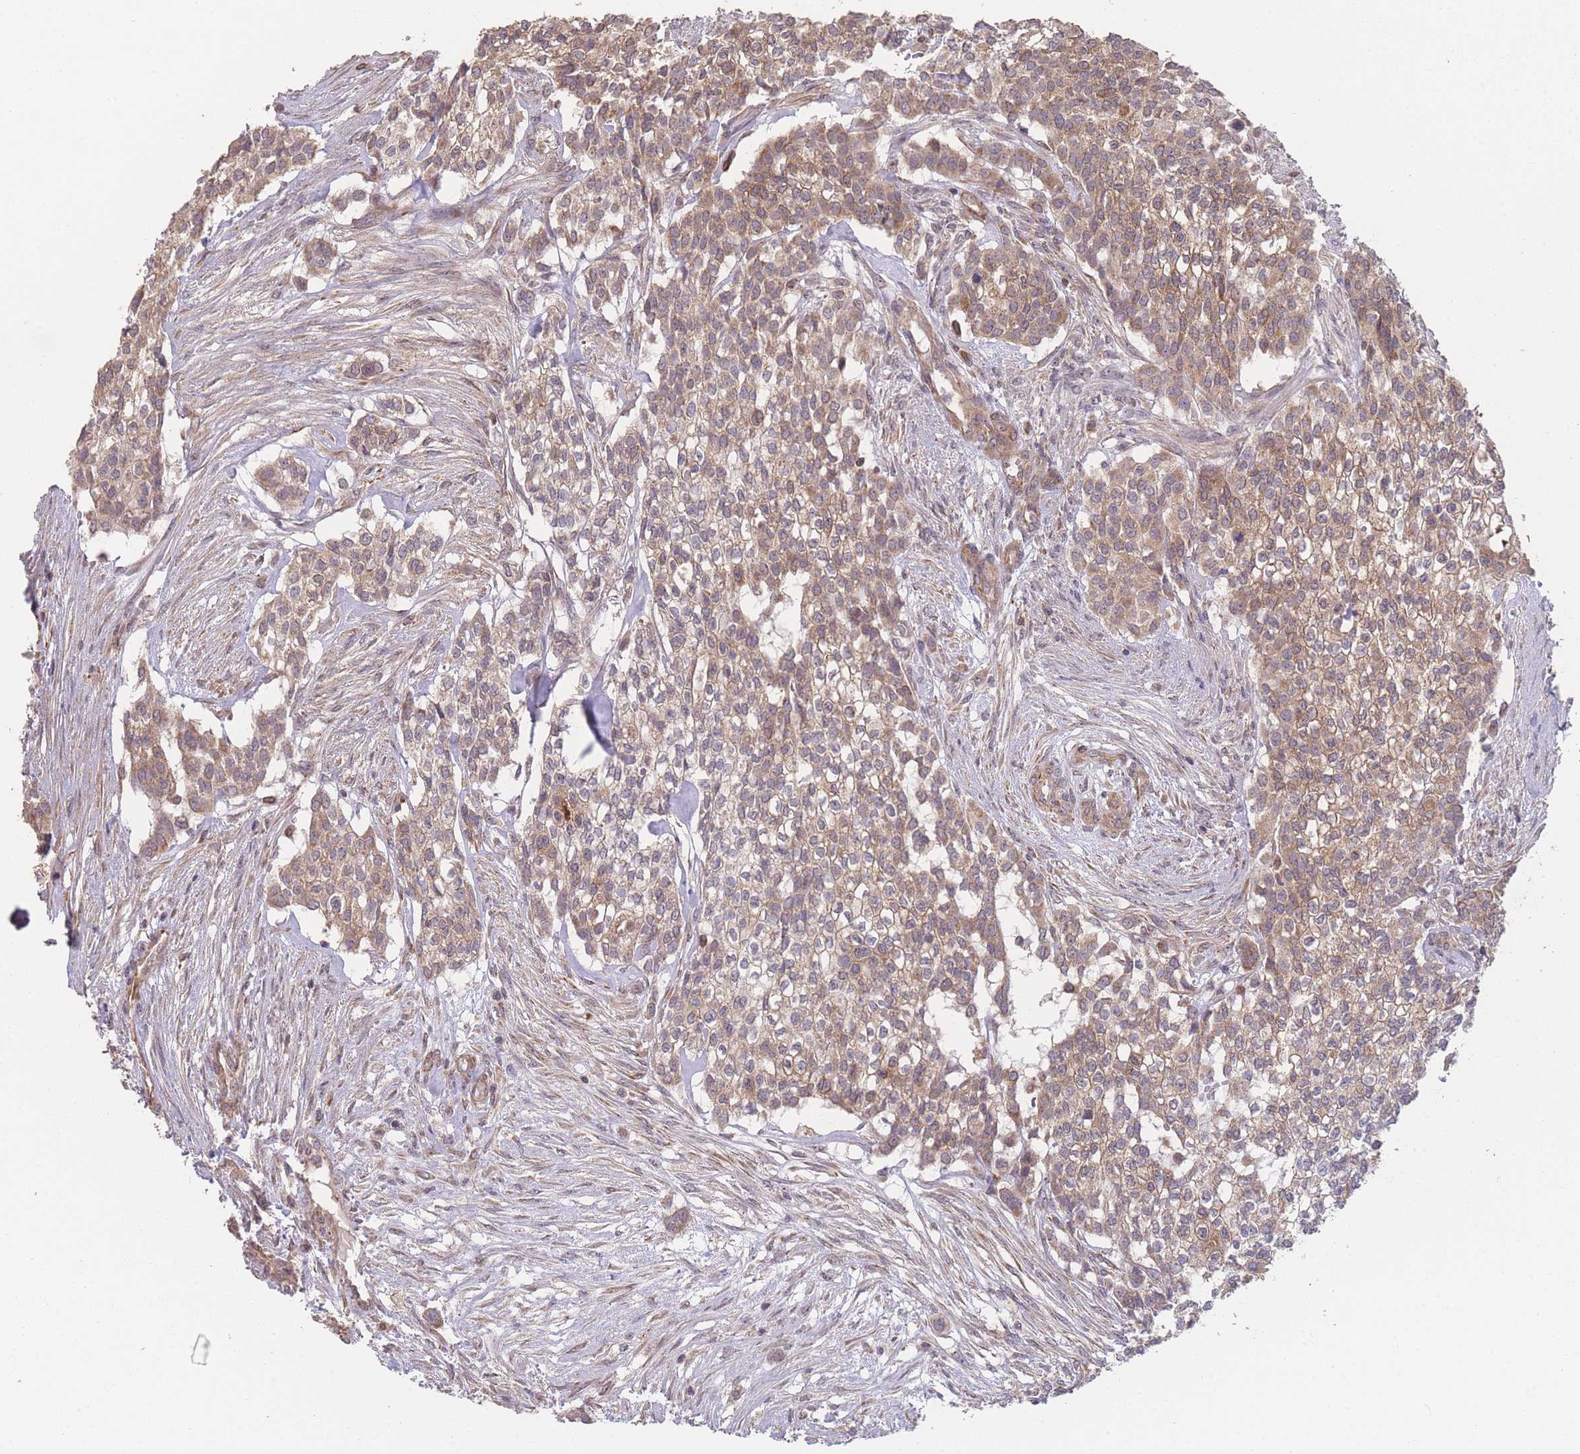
{"staining": {"intensity": "moderate", "quantity": ">75%", "location": "cytoplasmic/membranous"}, "tissue": "head and neck cancer", "cell_type": "Tumor cells", "image_type": "cancer", "snomed": [{"axis": "morphology", "description": "Adenocarcinoma, NOS"}, {"axis": "topography", "description": "Head-Neck"}], "caption": "Brown immunohistochemical staining in head and neck cancer (adenocarcinoma) shows moderate cytoplasmic/membranous positivity in about >75% of tumor cells.", "gene": "PXMP4", "patient": {"sex": "male", "age": 81}}